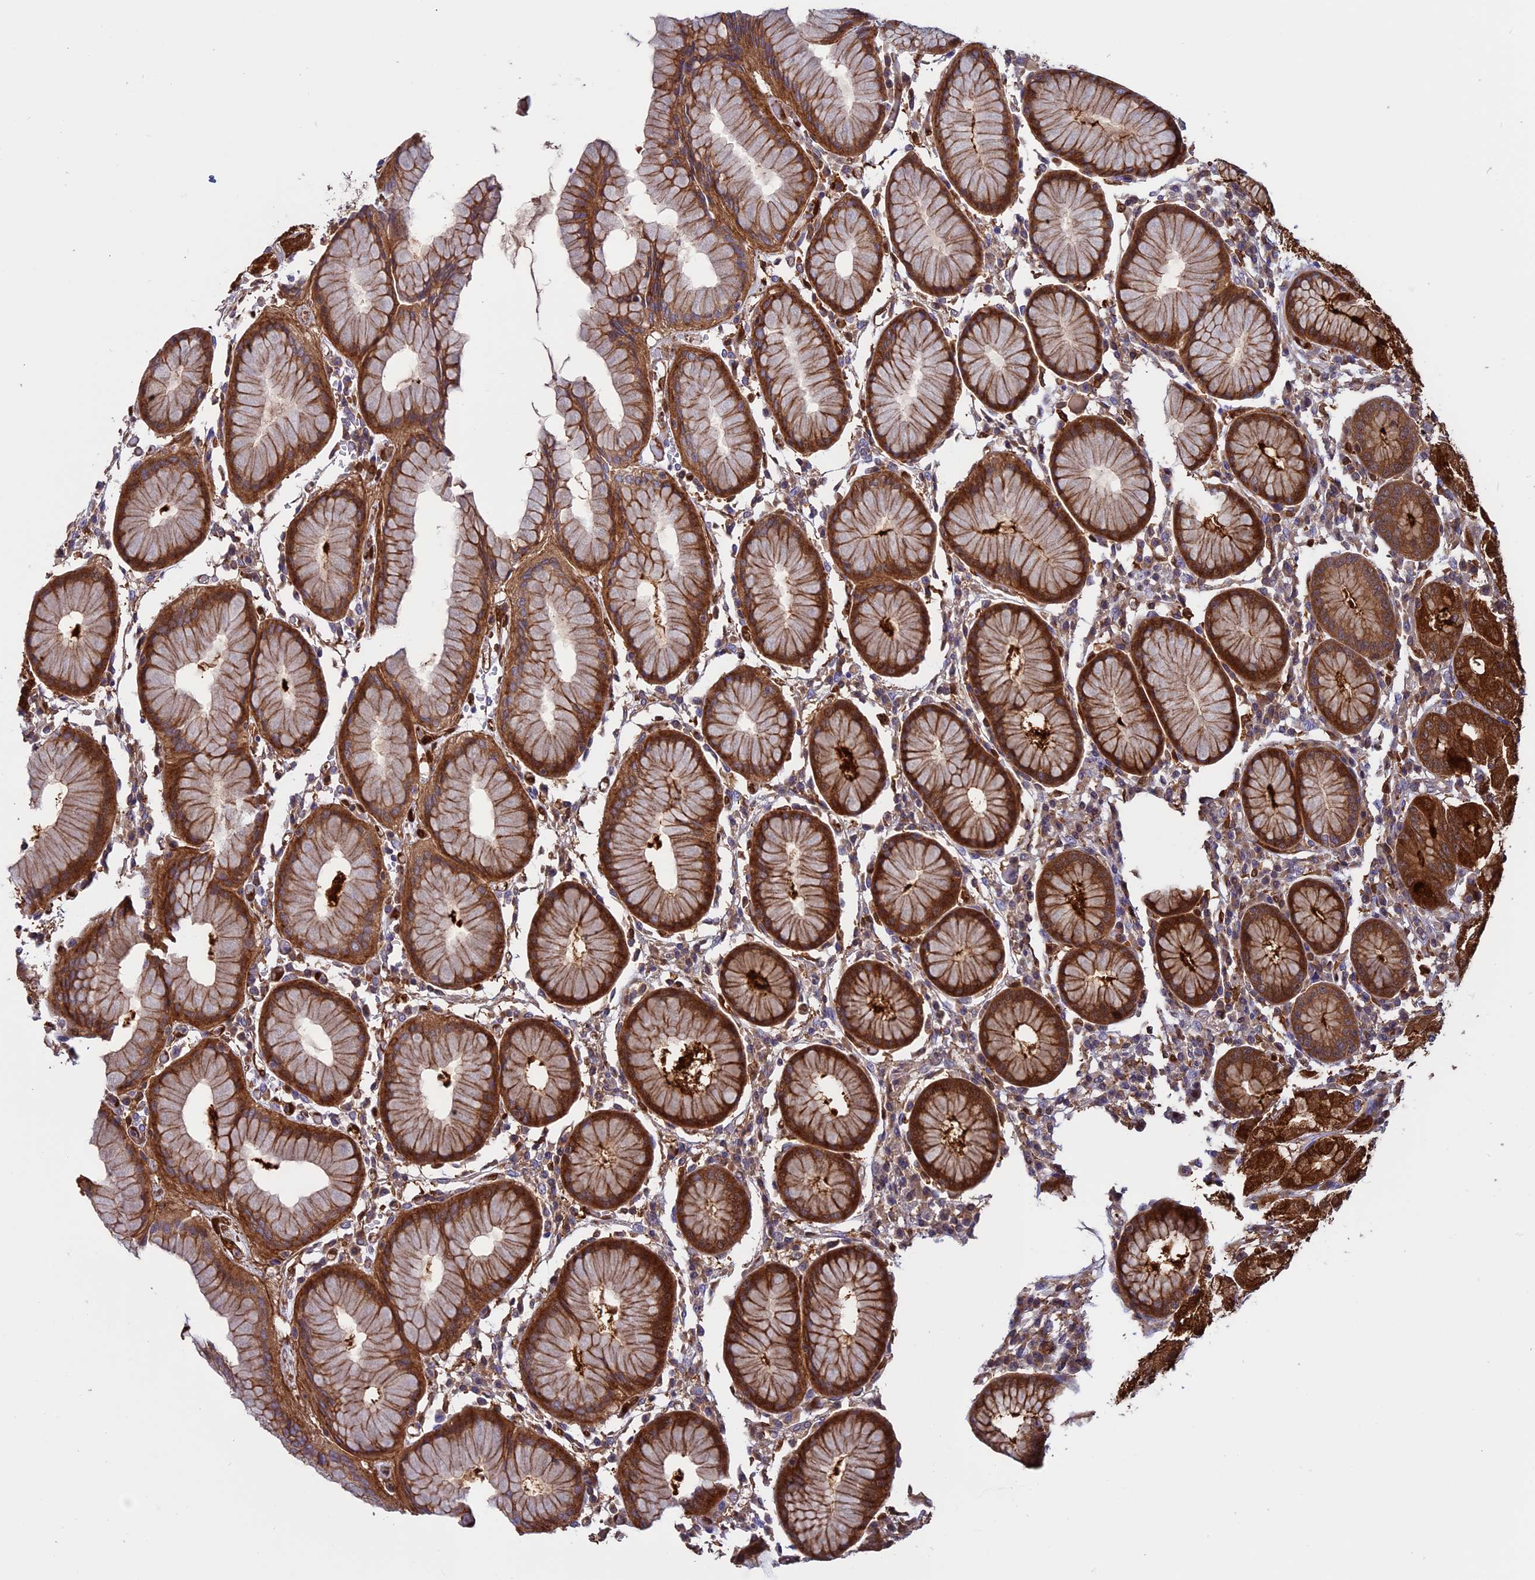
{"staining": {"intensity": "strong", "quantity": "25%-75%", "location": "cytoplasmic/membranous"}, "tissue": "stomach", "cell_type": "Glandular cells", "image_type": "normal", "snomed": [{"axis": "morphology", "description": "Normal tissue, NOS"}, {"axis": "topography", "description": "Stomach"}, {"axis": "topography", "description": "Stomach, lower"}], "caption": "Immunohistochemistry of unremarkable human stomach reveals high levels of strong cytoplasmic/membranous expression in about 25%-75% of glandular cells.", "gene": "ARHGAP18", "patient": {"sex": "female", "age": 56}}